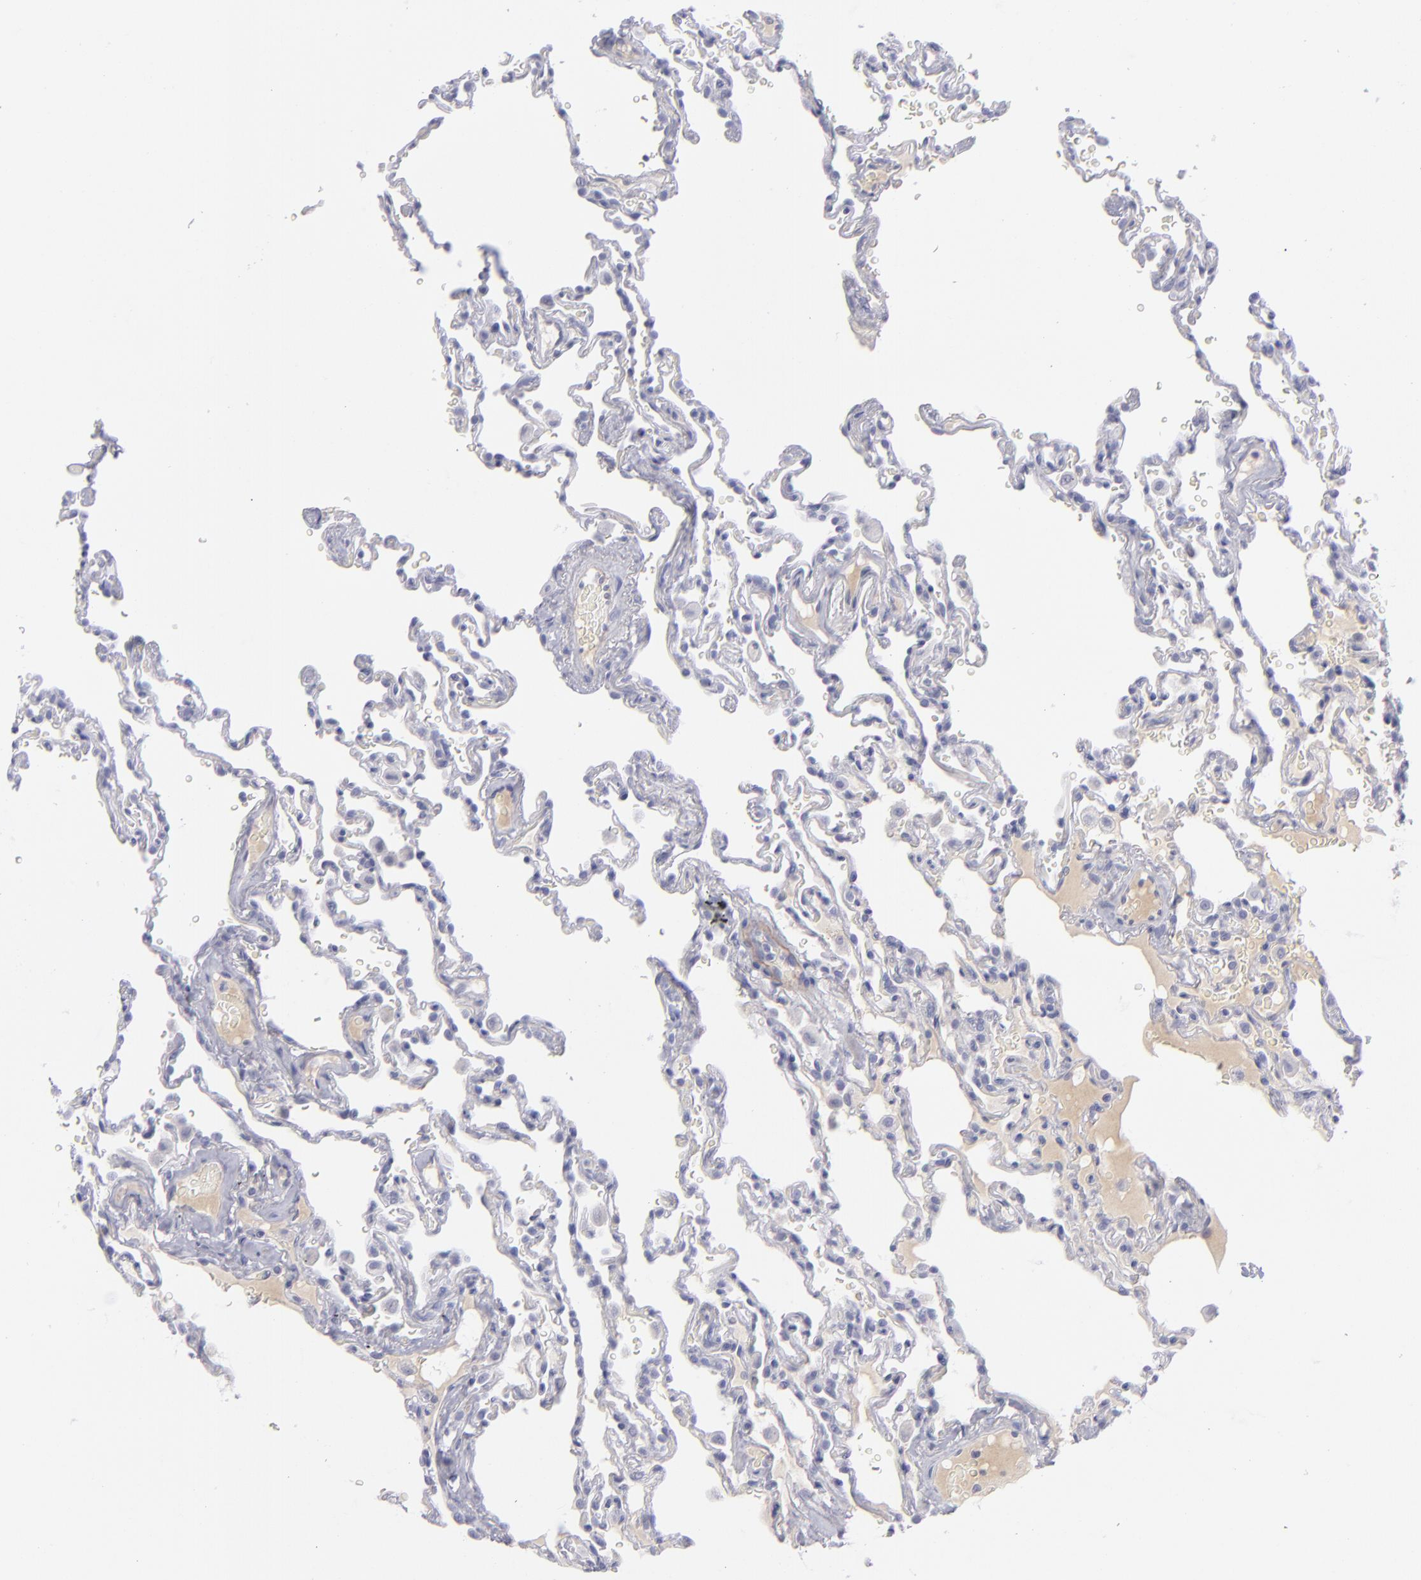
{"staining": {"intensity": "negative", "quantity": "none", "location": "none"}, "tissue": "lung", "cell_type": "Alveolar cells", "image_type": "normal", "snomed": [{"axis": "morphology", "description": "Normal tissue, NOS"}, {"axis": "topography", "description": "Lung"}], "caption": "Protein analysis of benign lung displays no significant positivity in alveolar cells. The staining was performed using DAB (3,3'-diaminobenzidine) to visualize the protein expression in brown, while the nuclei were stained in blue with hematoxylin (Magnification: 20x).", "gene": "ITGB4", "patient": {"sex": "male", "age": 59}}